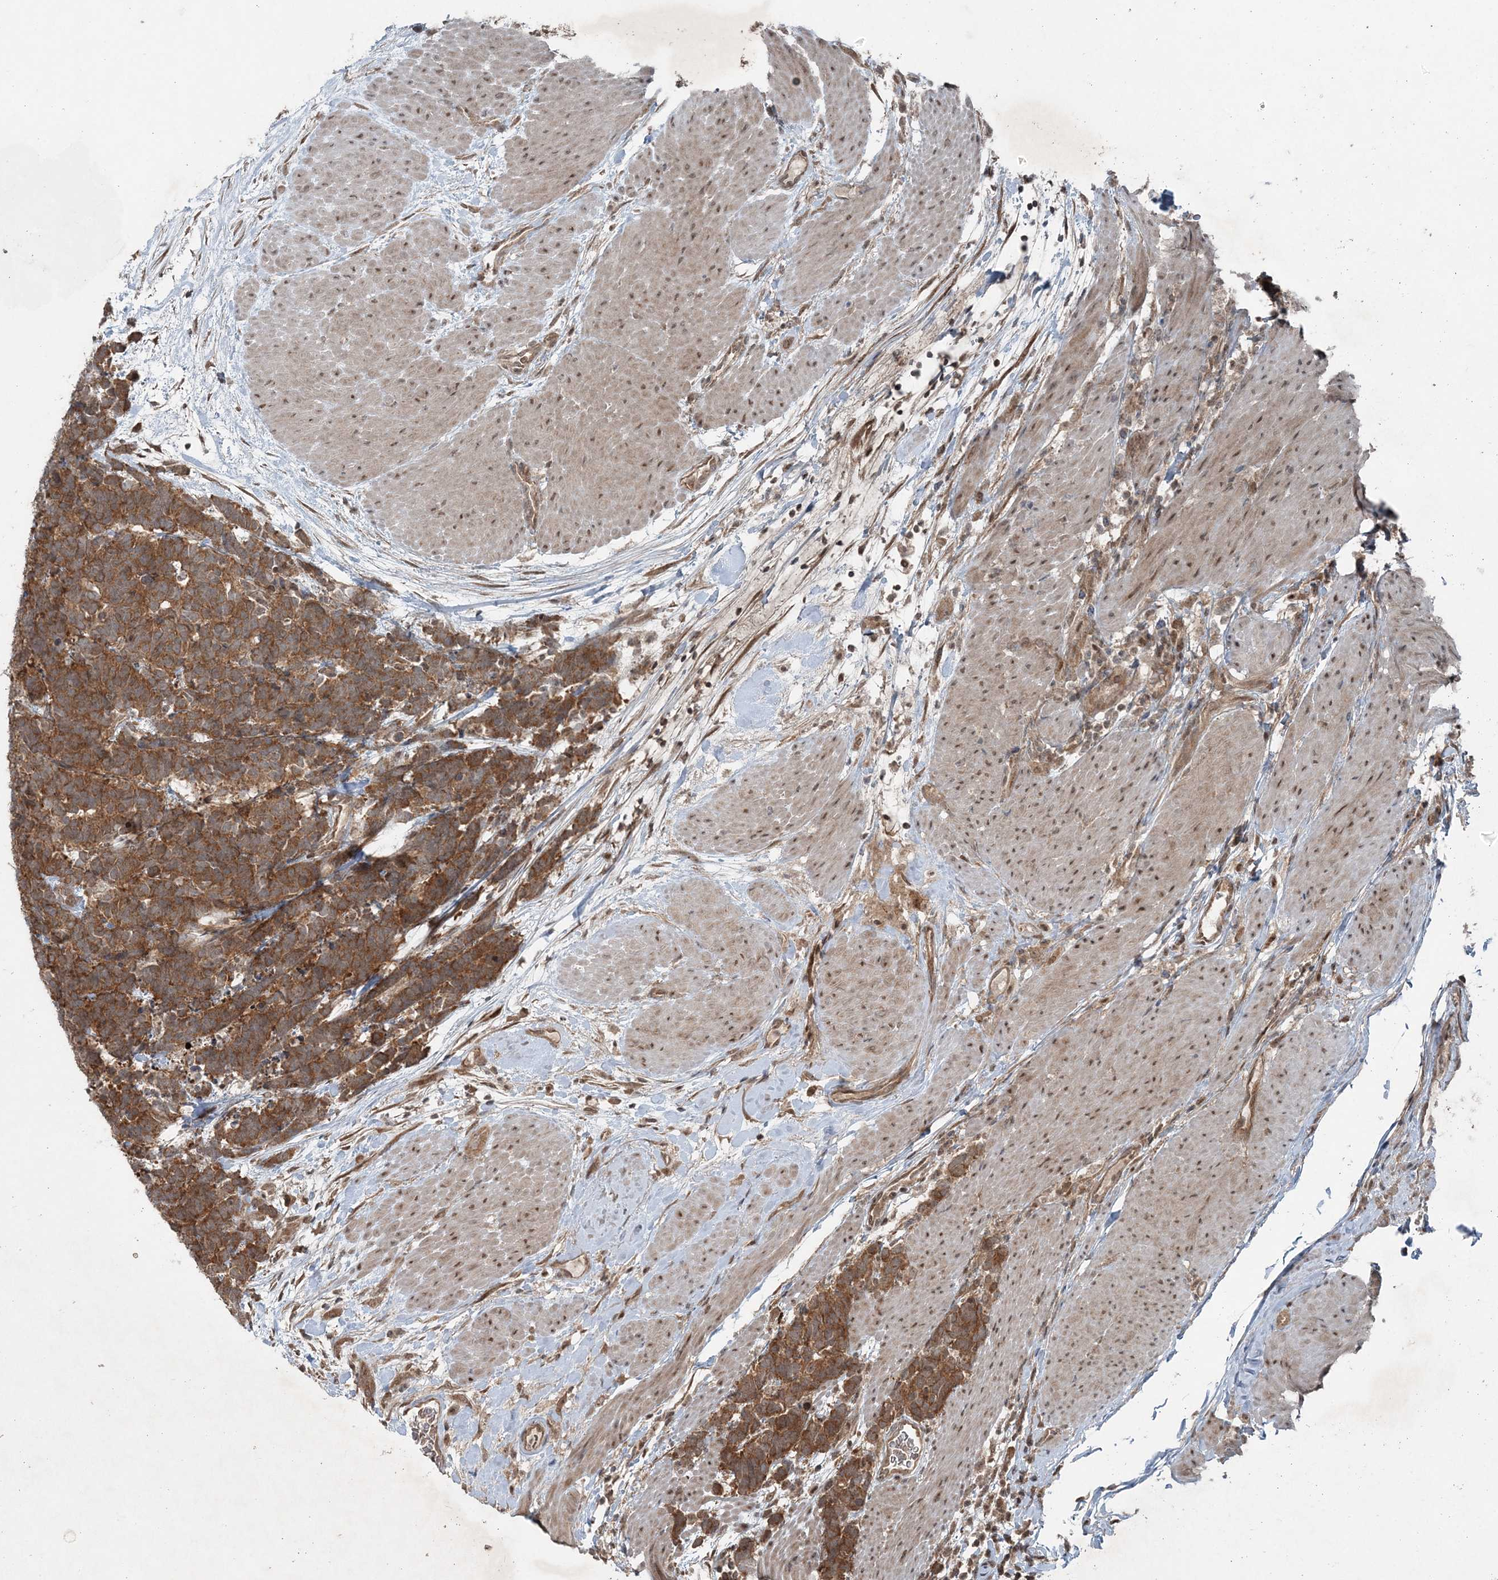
{"staining": {"intensity": "moderate", "quantity": ">75%", "location": "cytoplasmic/membranous"}, "tissue": "carcinoid", "cell_type": "Tumor cells", "image_type": "cancer", "snomed": [{"axis": "morphology", "description": "Carcinoma, NOS"}, {"axis": "morphology", "description": "Carcinoid, malignant, NOS"}, {"axis": "topography", "description": "Urinary bladder"}], "caption": "Tumor cells display medium levels of moderate cytoplasmic/membranous positivity in approximately >75% of cells in human carcinoma.", "gene": "FBXL17", "patient": {"sex": "male", "age": 57}}